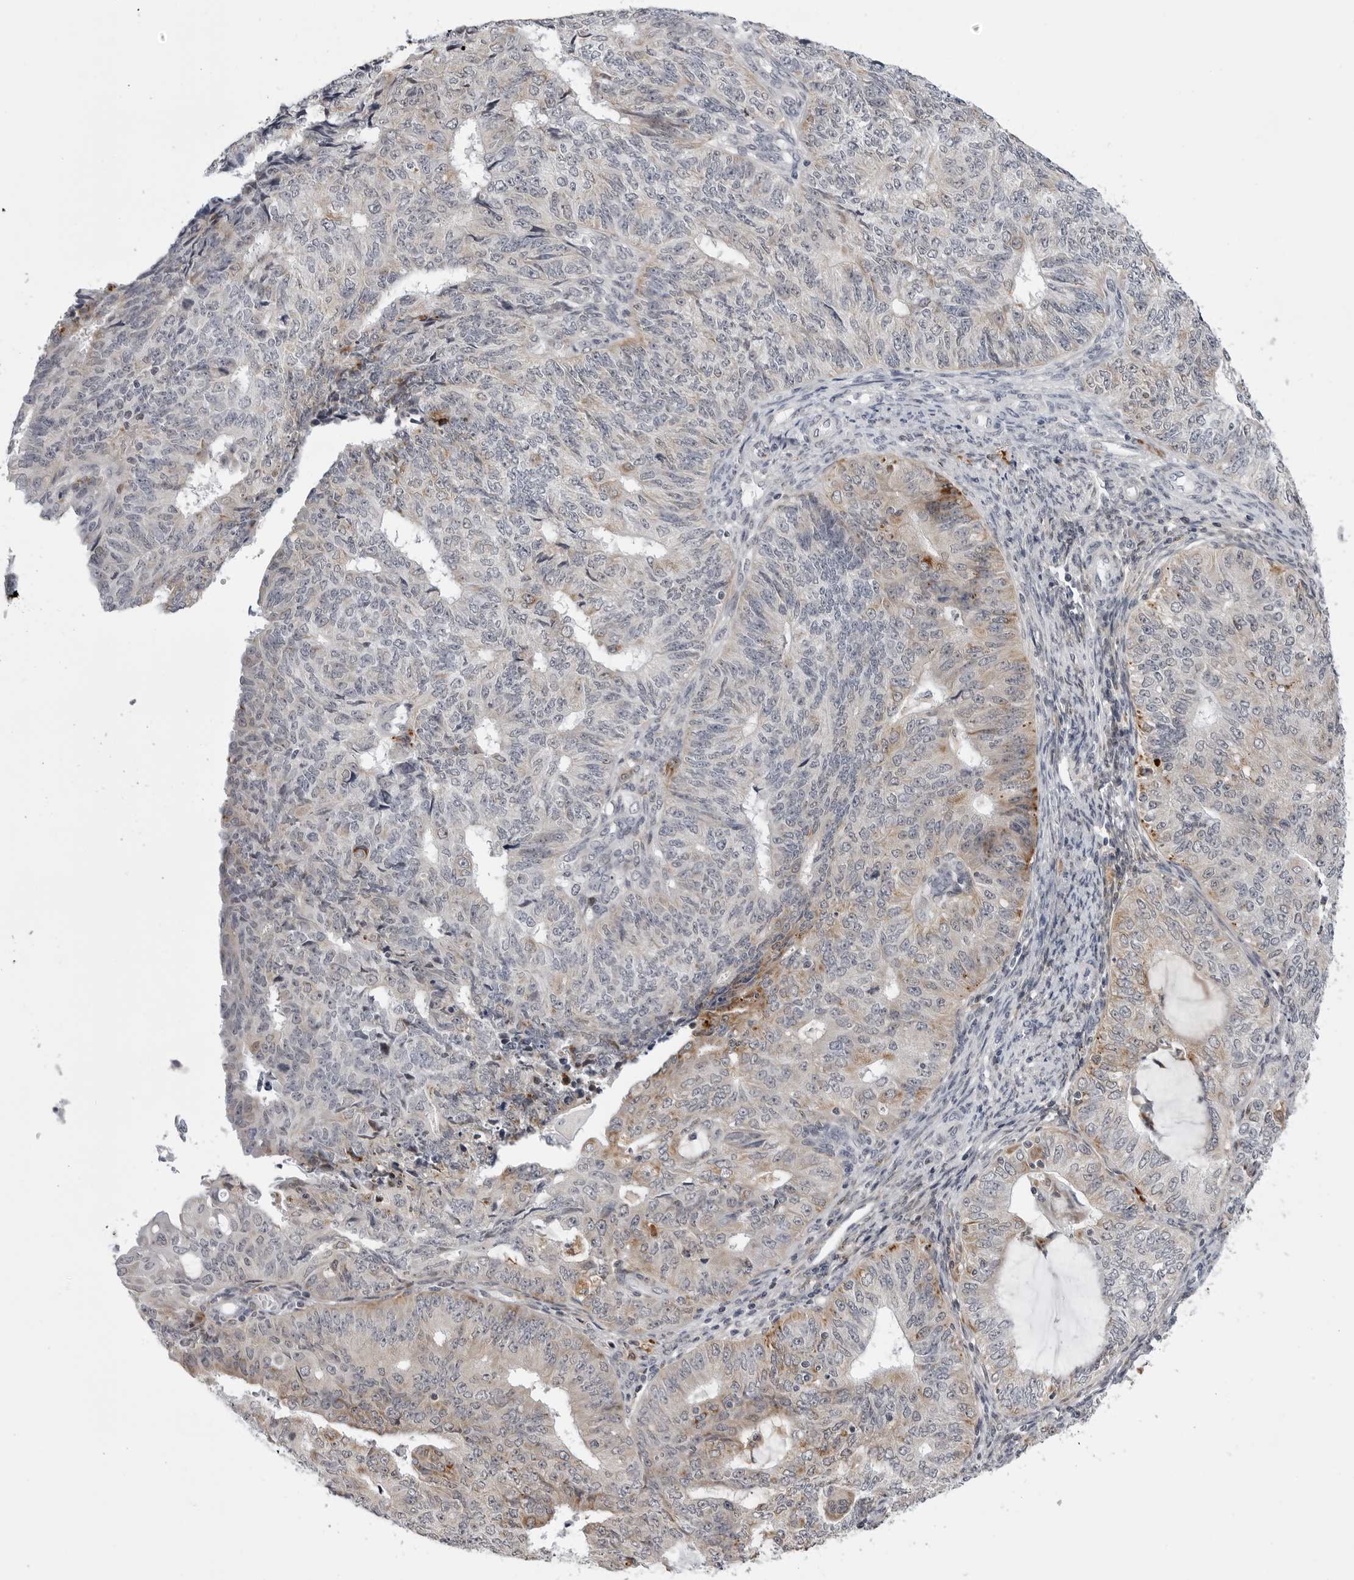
{"staining": {"intensity": "moderate", "quantity": "<25%", "location": "cytoplasmic/membranous"}, "tissue": "endometrial cancer", "cell_type": "Tumor cells", "image_type": "cancer", "snomed": [{"axis": "morphology", "description": "Adenocarcinoma, NOS"}, {"axis": "topography", "description": "Endometrium"}], "caption": "The immunohistochemical stain shows moderate cytoplasmic/membranous staining in tumor cells of adenocarcinoma (endometrial) tissue.", "gene": "CDK20", "patient": {"sex": "female", "age": 32}}